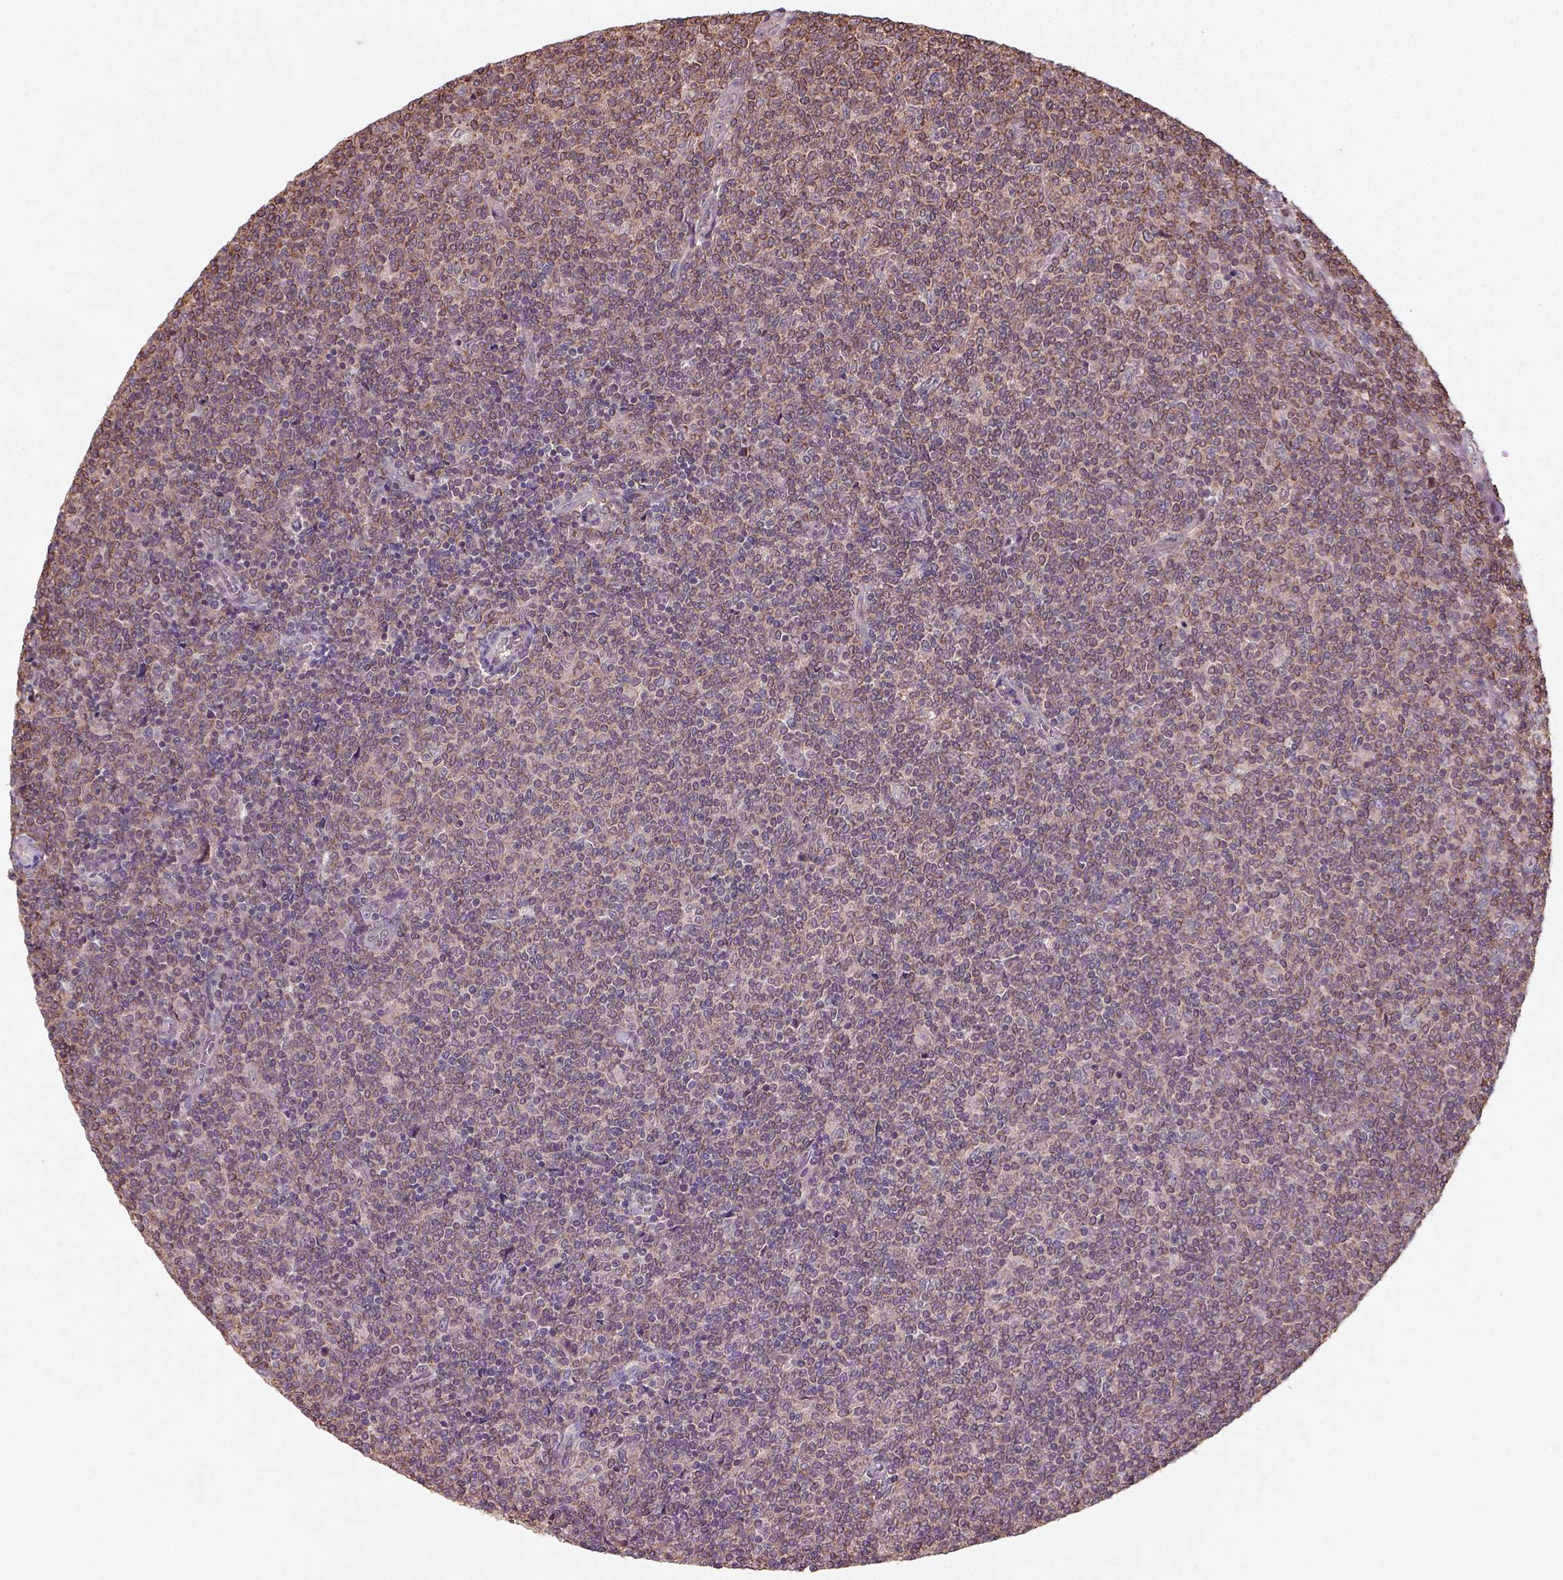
{"staining": {"intensity": "moderate", "quantity": ">75%", "location": "cytoplasmic/membranous"}, "tissue": "lymphoma", "cell_type": "Tumor cells", "image_type": "cancer", "snomed": [{"axis": "morphology", "description": "Malignant lymphoma, non-Hodgkin's type, Low grade"}, {"axis": "topography", "description": "Lymph node"}], "caption": "This is an image of immunohistochemistry staining of lymphoma, which shows moderate staining in the cytoplasmic/membranous of tumor cells.", "gene": "CAMKK1", "patient": {"sex": "male", "age": 52}}